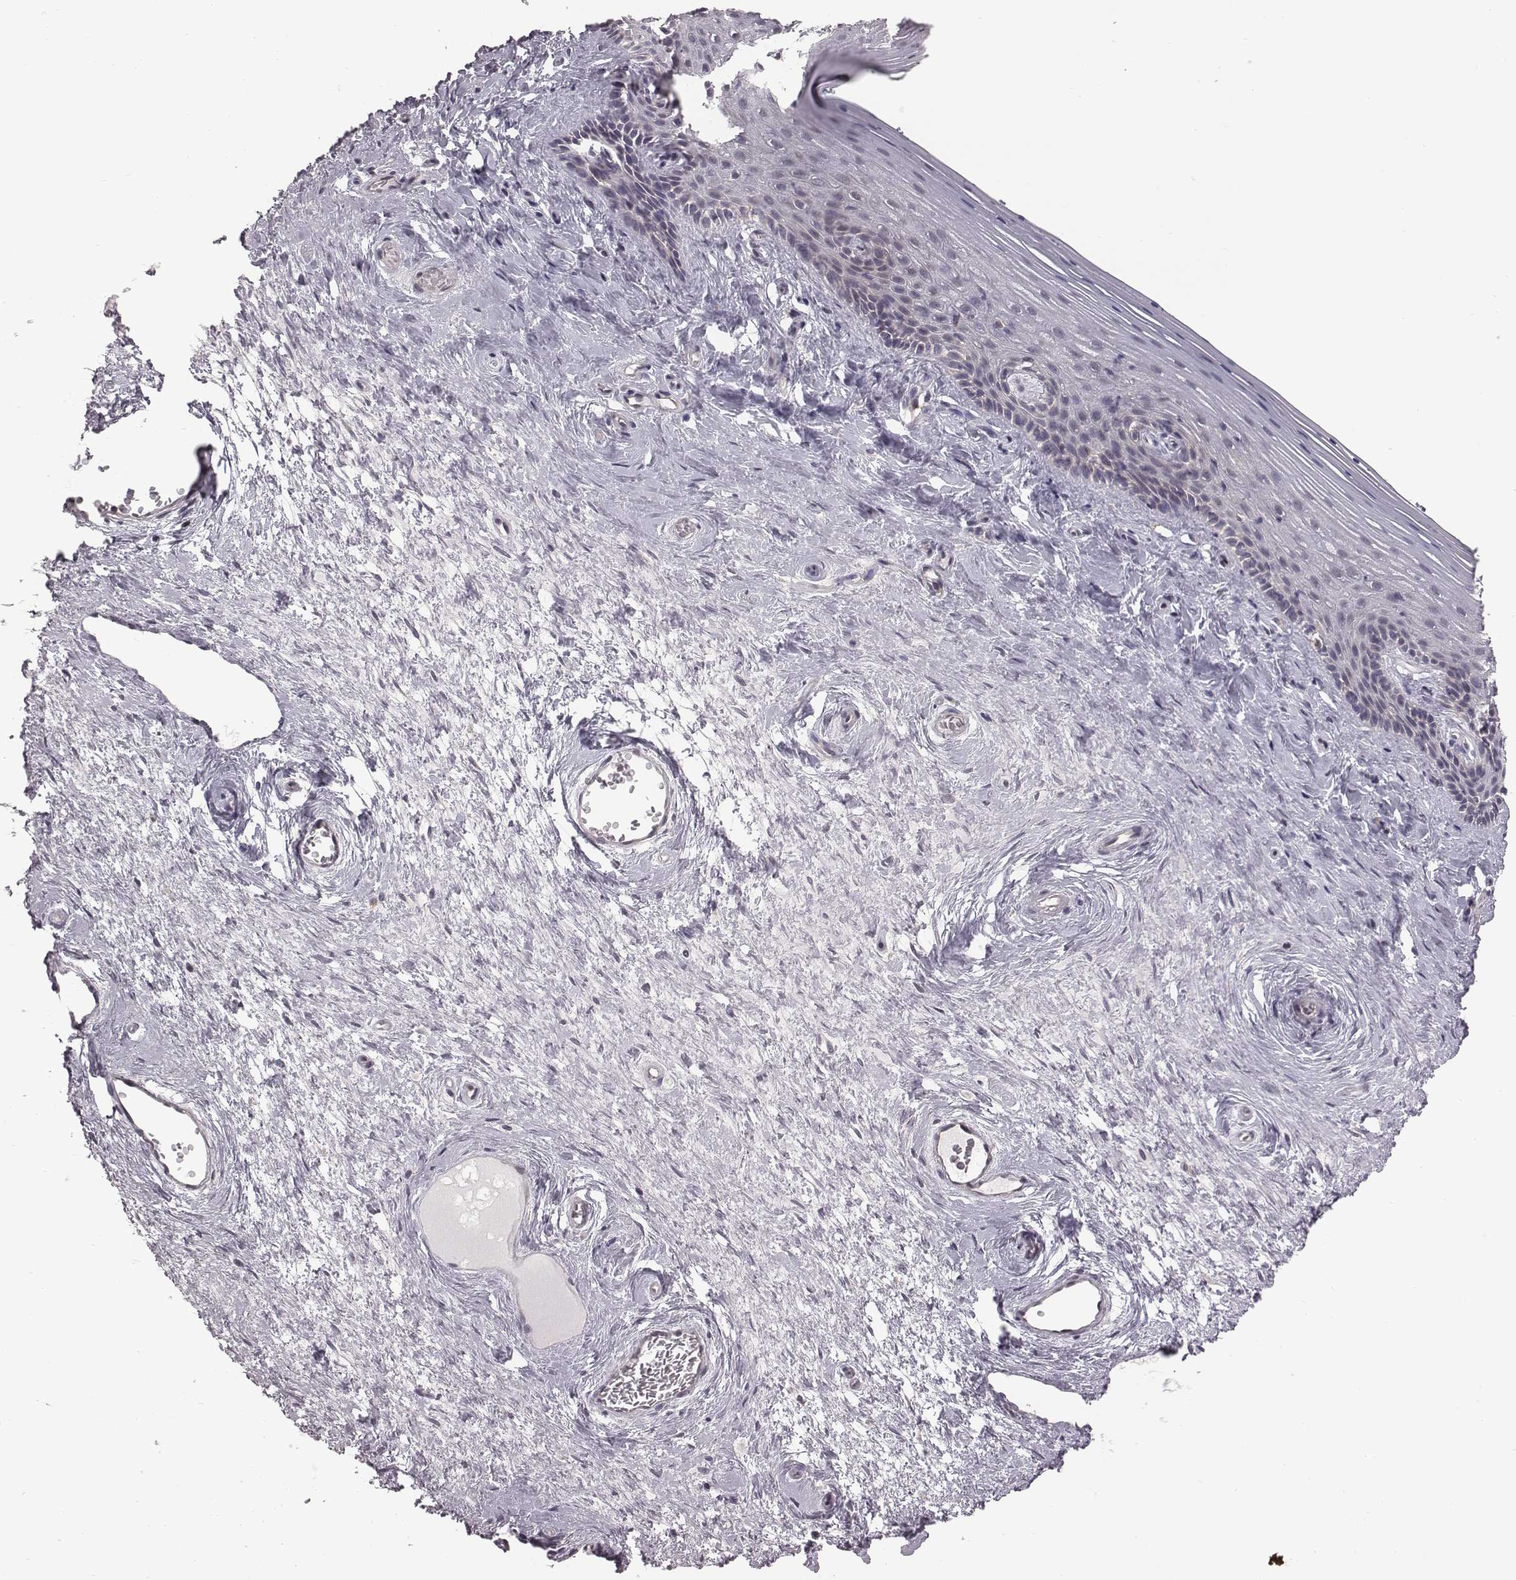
{"staining": {"intensity": "negative", "quantity": "none", "location": "none"}, "tissue": "vagina", "cell_type": "Squamous epithelial cells", "image_type": "normal", "snomed": [{"axis": "morphology", "description": "Normal tissue, NOS"}, {"axis": "topography", "description": "Vagina"}], "caption": "A histopathology image of vagina stained for a protein exhibits no brown staining in squamous epithelial cells. (Stains: DAB immunohistochemistry (IHC) with hematoxylin counter stain, Microscopy: brightfield microscopy at high magnification).", "gene": "BICDL1", "patient": {"sex": "female", "age": 45}}